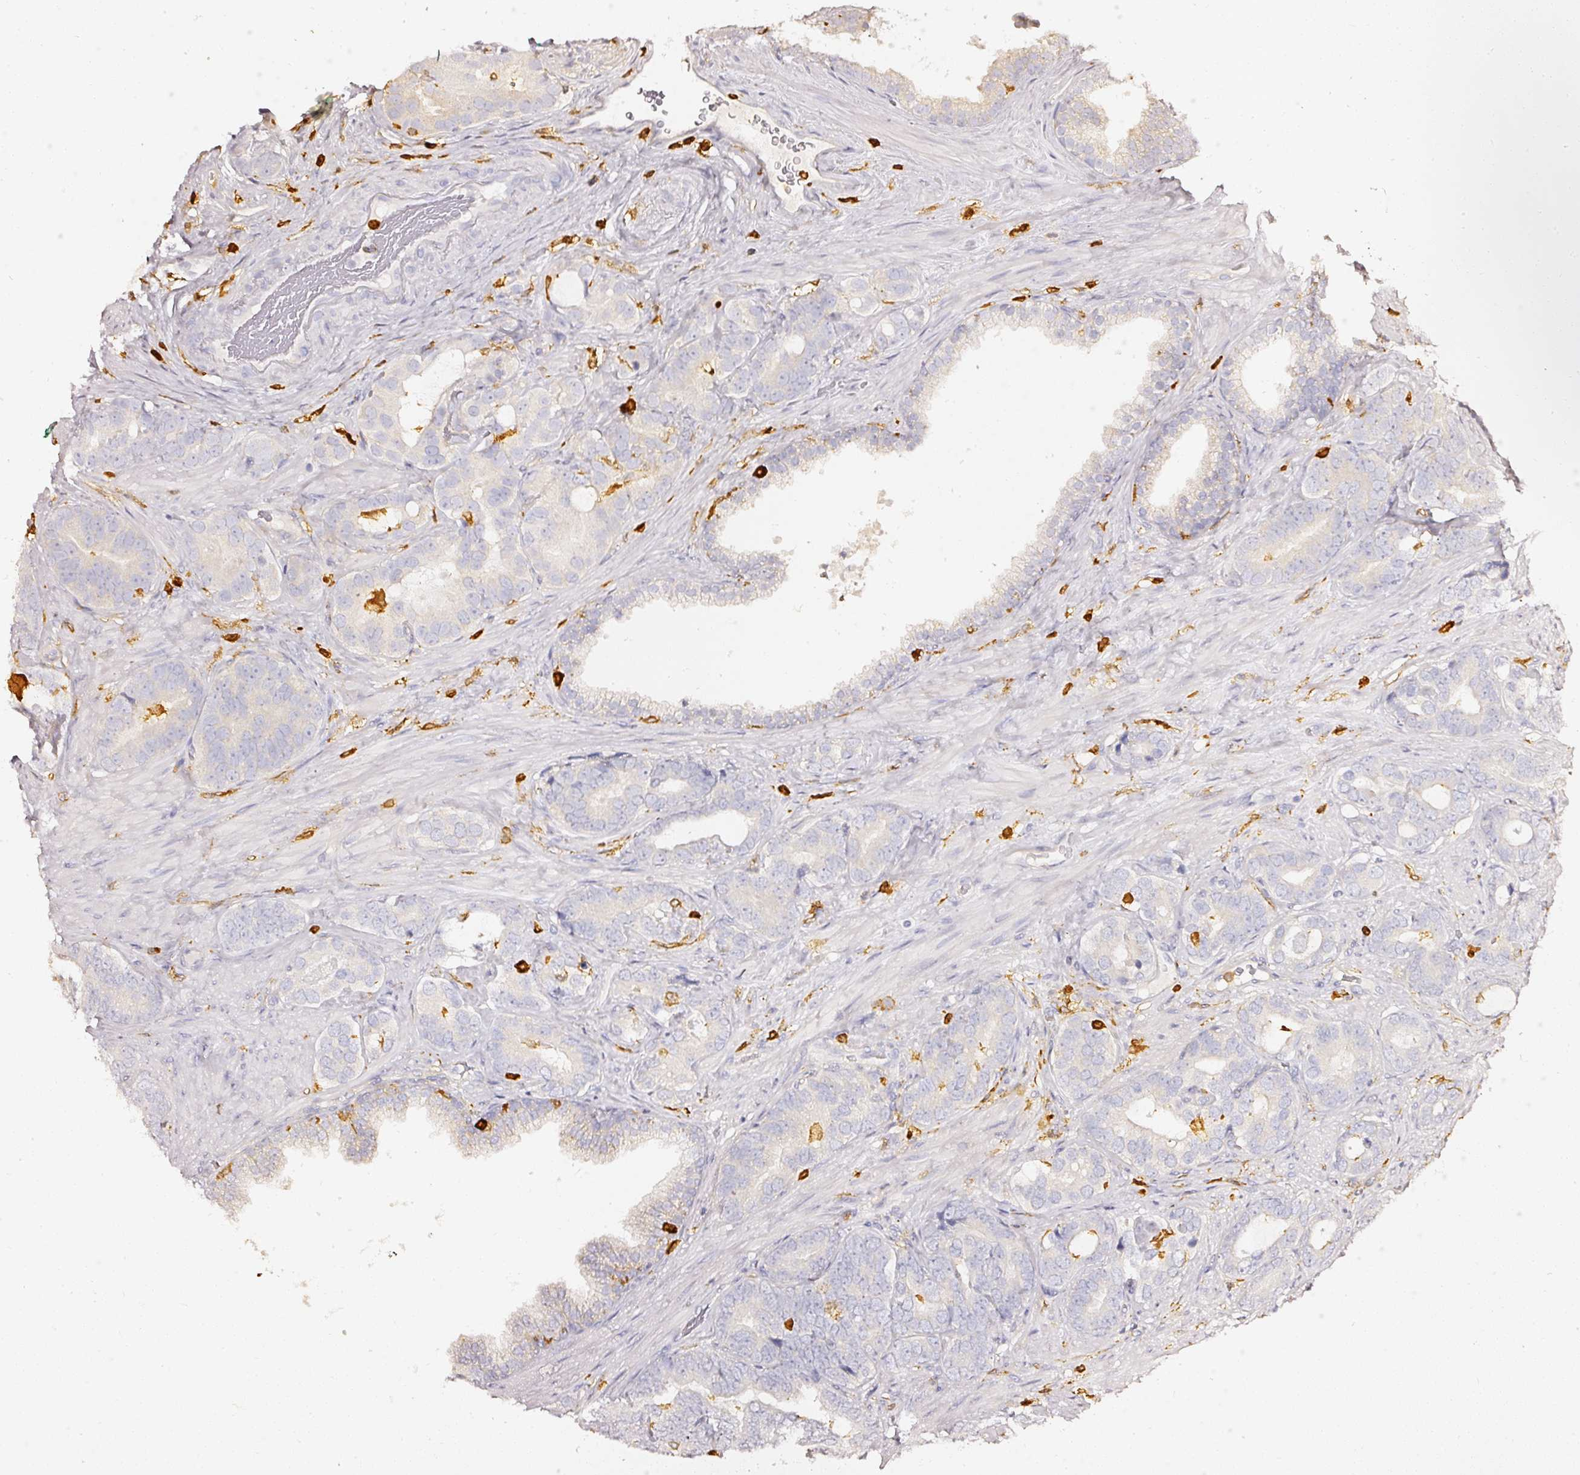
{"staining": {"intensity": "negative", "quantity": "none", "location": "none"}, "tissue": "prostate cancer", "cell_type": "Tumor cells", "image_type": "cancer", "snomed": [{"axis": "morphology", "description": "Adenocarcinoma, High grade"}, {"axis": "topography", "description": "Prostate"}], "caption": "An image of human adenocarcinoma (high-grade) (prostate) is negative for staining in tumor cells. The staining was performed using DAB to visualize the protein expression in brown, while the nuclei were stained in blue with hematoxylin (Magnification: 20x).", "gene": "EVL", "patient": {"sex": "male", "age": 71}}